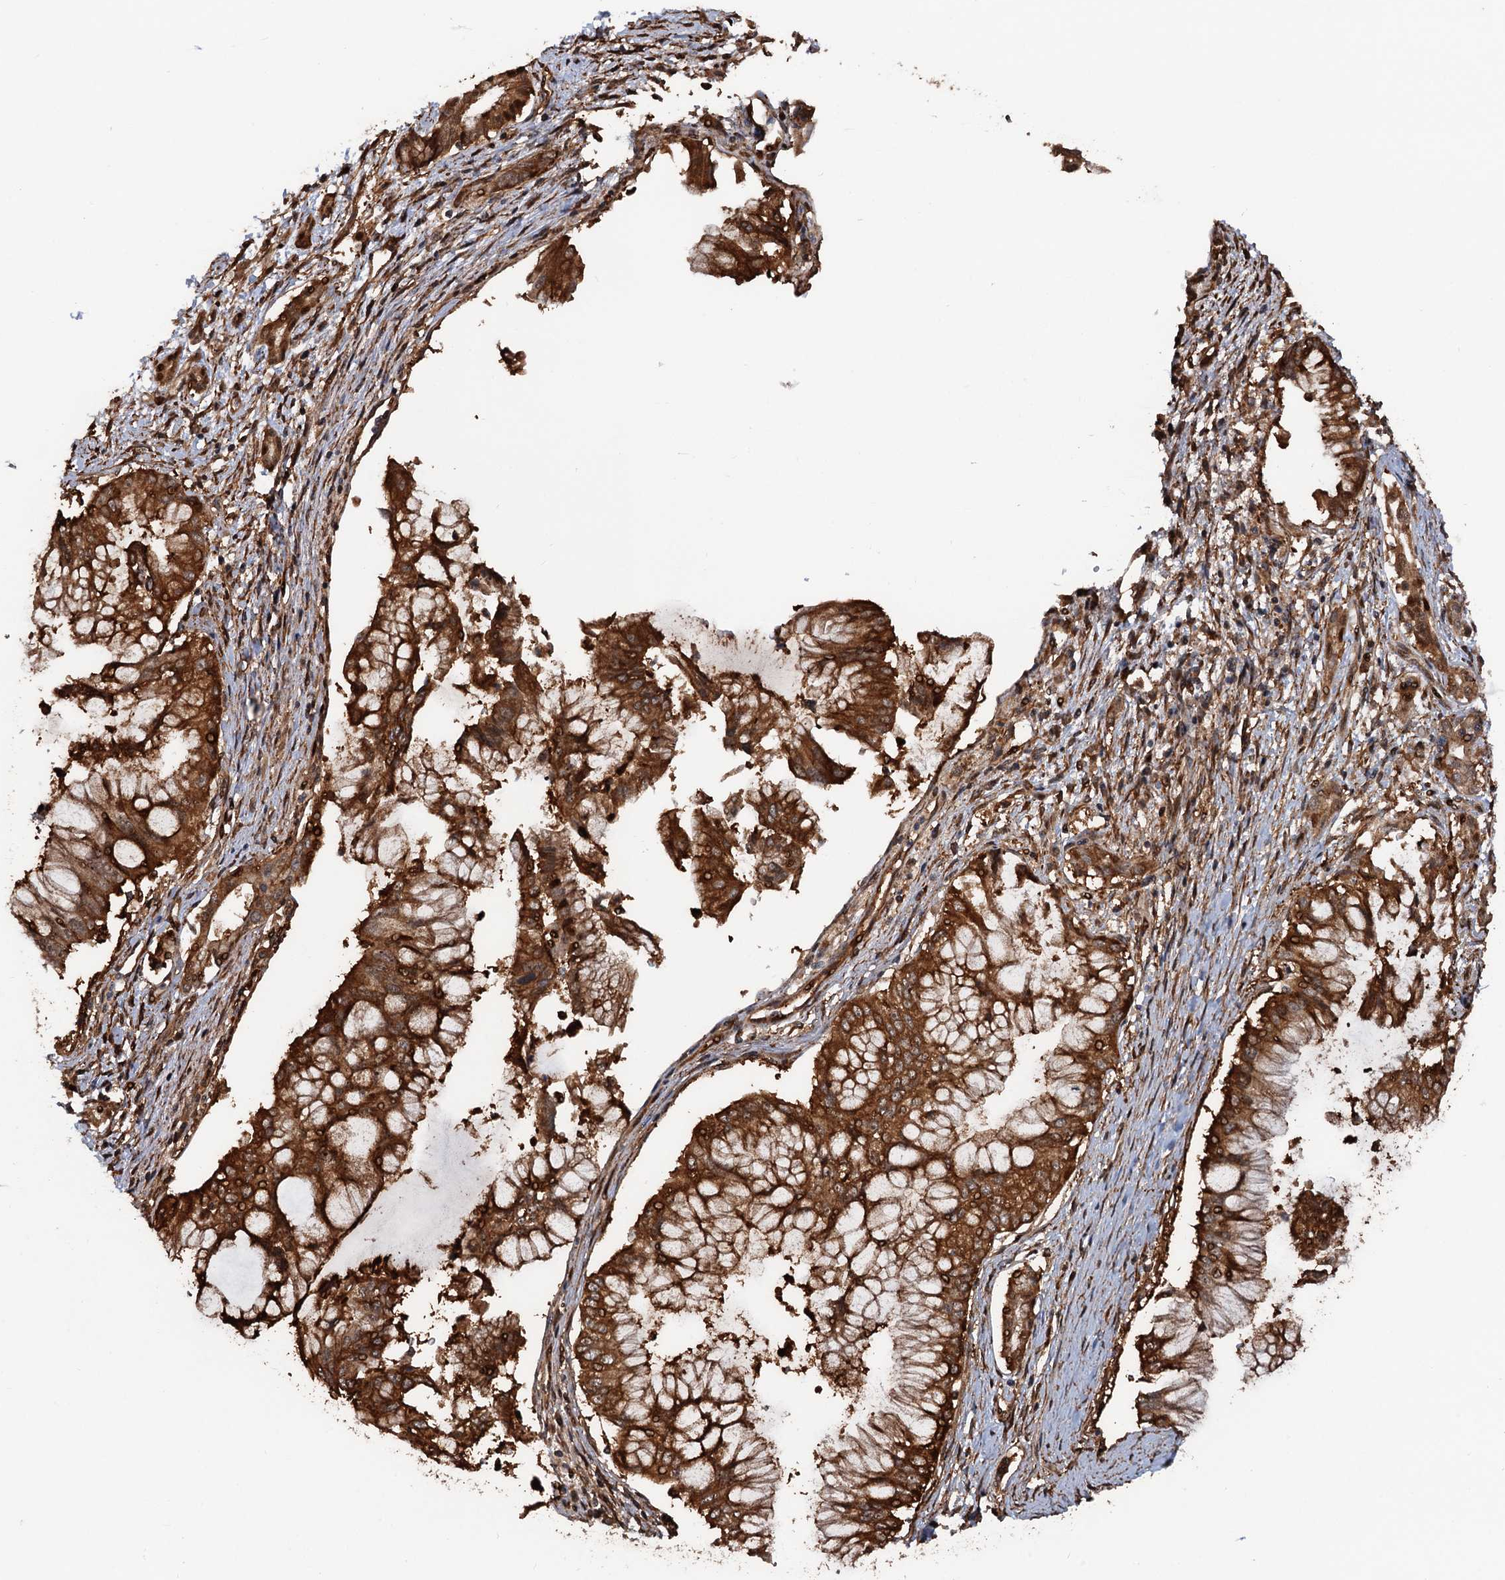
{"staining": {"intensity": "strong", "quantity": ">75%", "location": "cytoplasmic/membranous"}, "tissue": "pancreatic cancer", "cell_type": "Tumor cells", "image_type": "cancer", "snomed": [{"axis": "morphology", "description": "Adenocarcinoma, NOS"}, {"axis": "topography", "description": "Pancreas"}], "caption": "The micrograph displays immunohistochemical staining of pancreatic cancer. There is strong cytoplasmic/membranous positivity is present in about >75% of tumor cells.", "gene": "SNRNP25", "patient": {"sex": "male", "age": 46}}